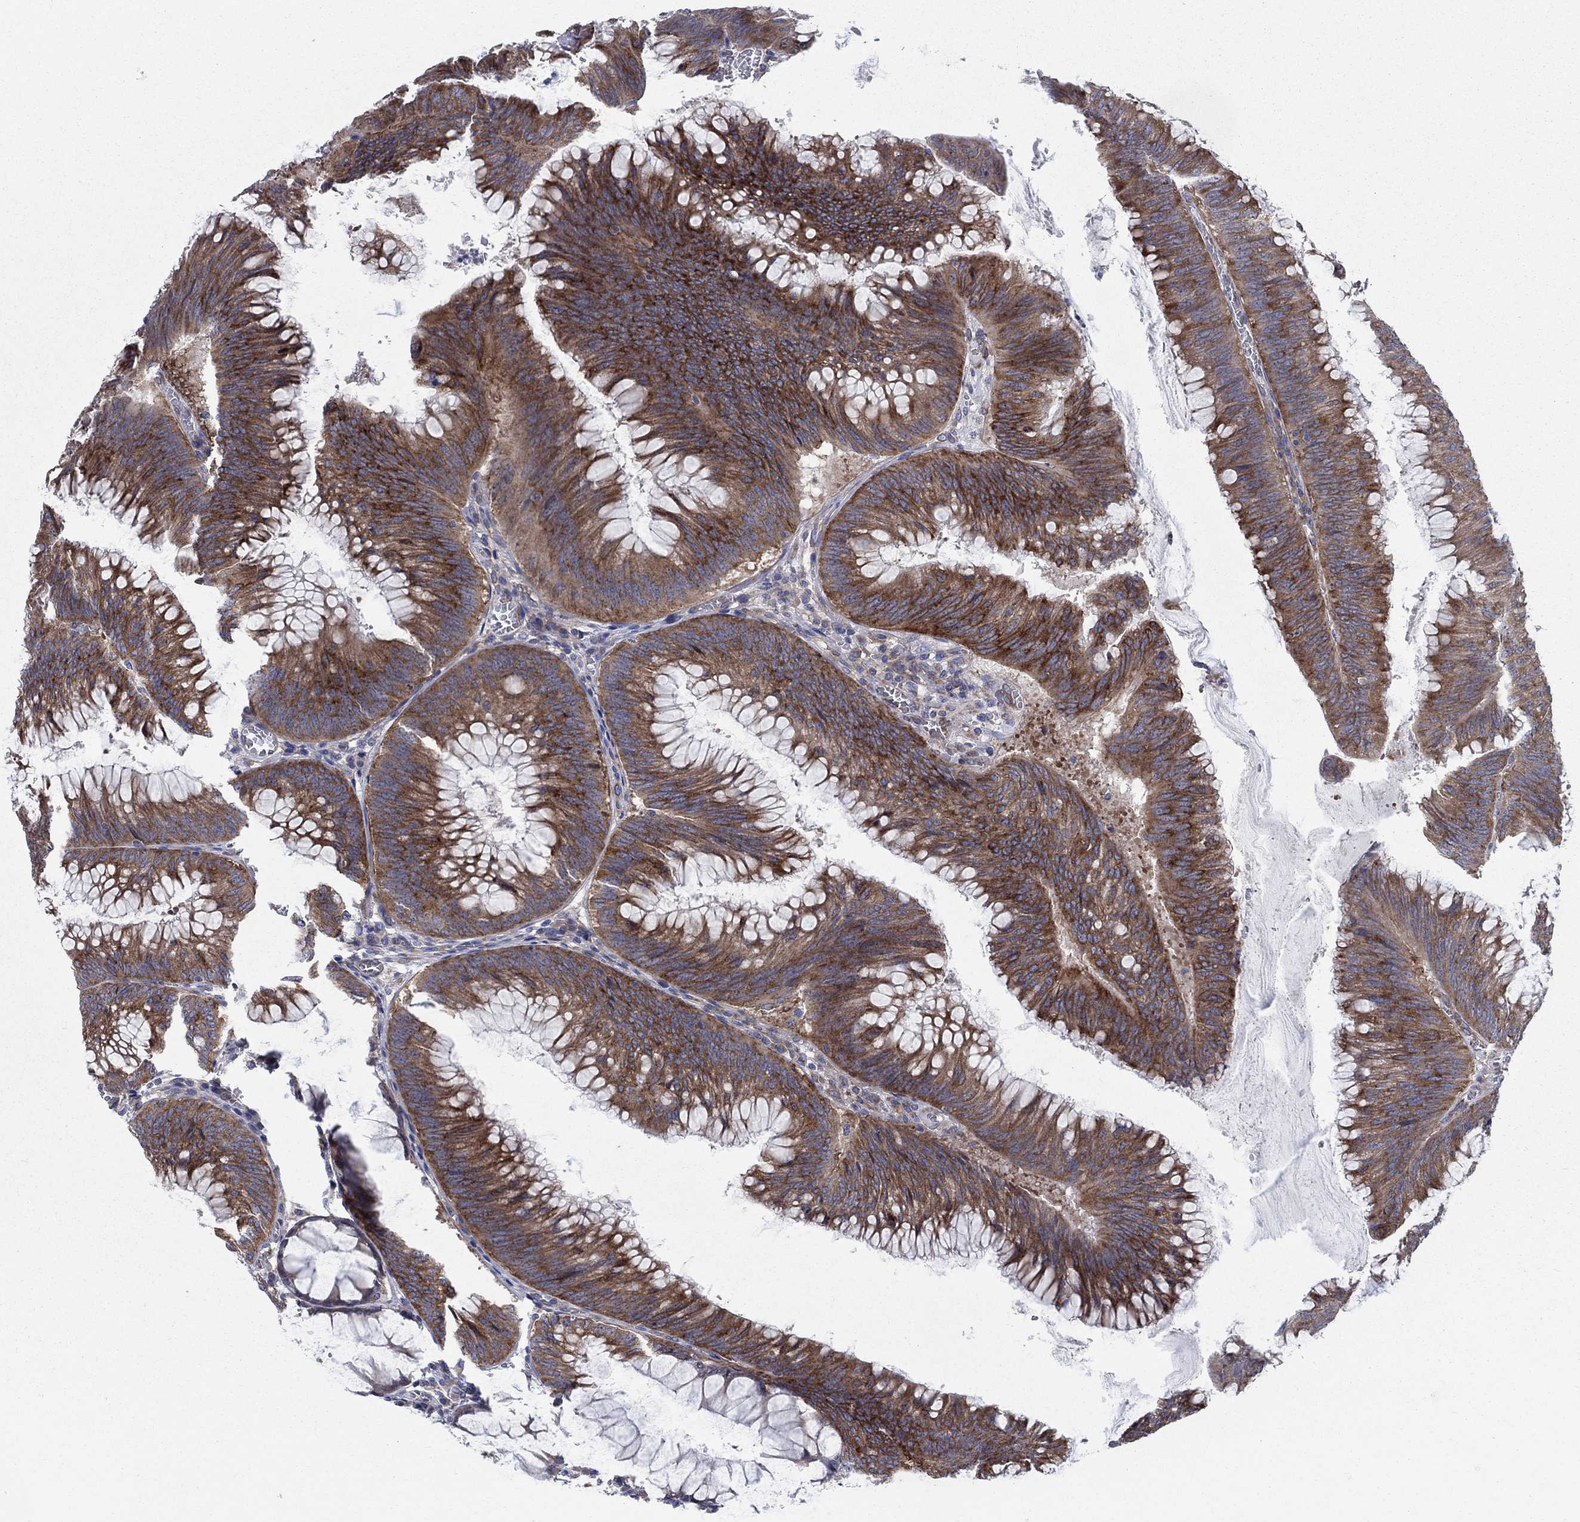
{"staining": {"intensity": "strong", "quantity": ">75%", "location": "cytoplasmic/membranous"}, "tissue": "colorectal cancer", "cell_type": "Tumor cells", "image_type": "cancer", "snomed": [{"axis": "morphology", "description": "Adenocarcinoma, NOS"}, {"axis": "topography", "description": "Rectum"}], "caption": "Immunohistochemical staining of human colorectal cancer demonstrates high levels of strong cytoplasmic/membranous protein staining in about >75% of tumor cells.", "gene": "TMEM59", "patient": {"sex": "female", "age": 72}}